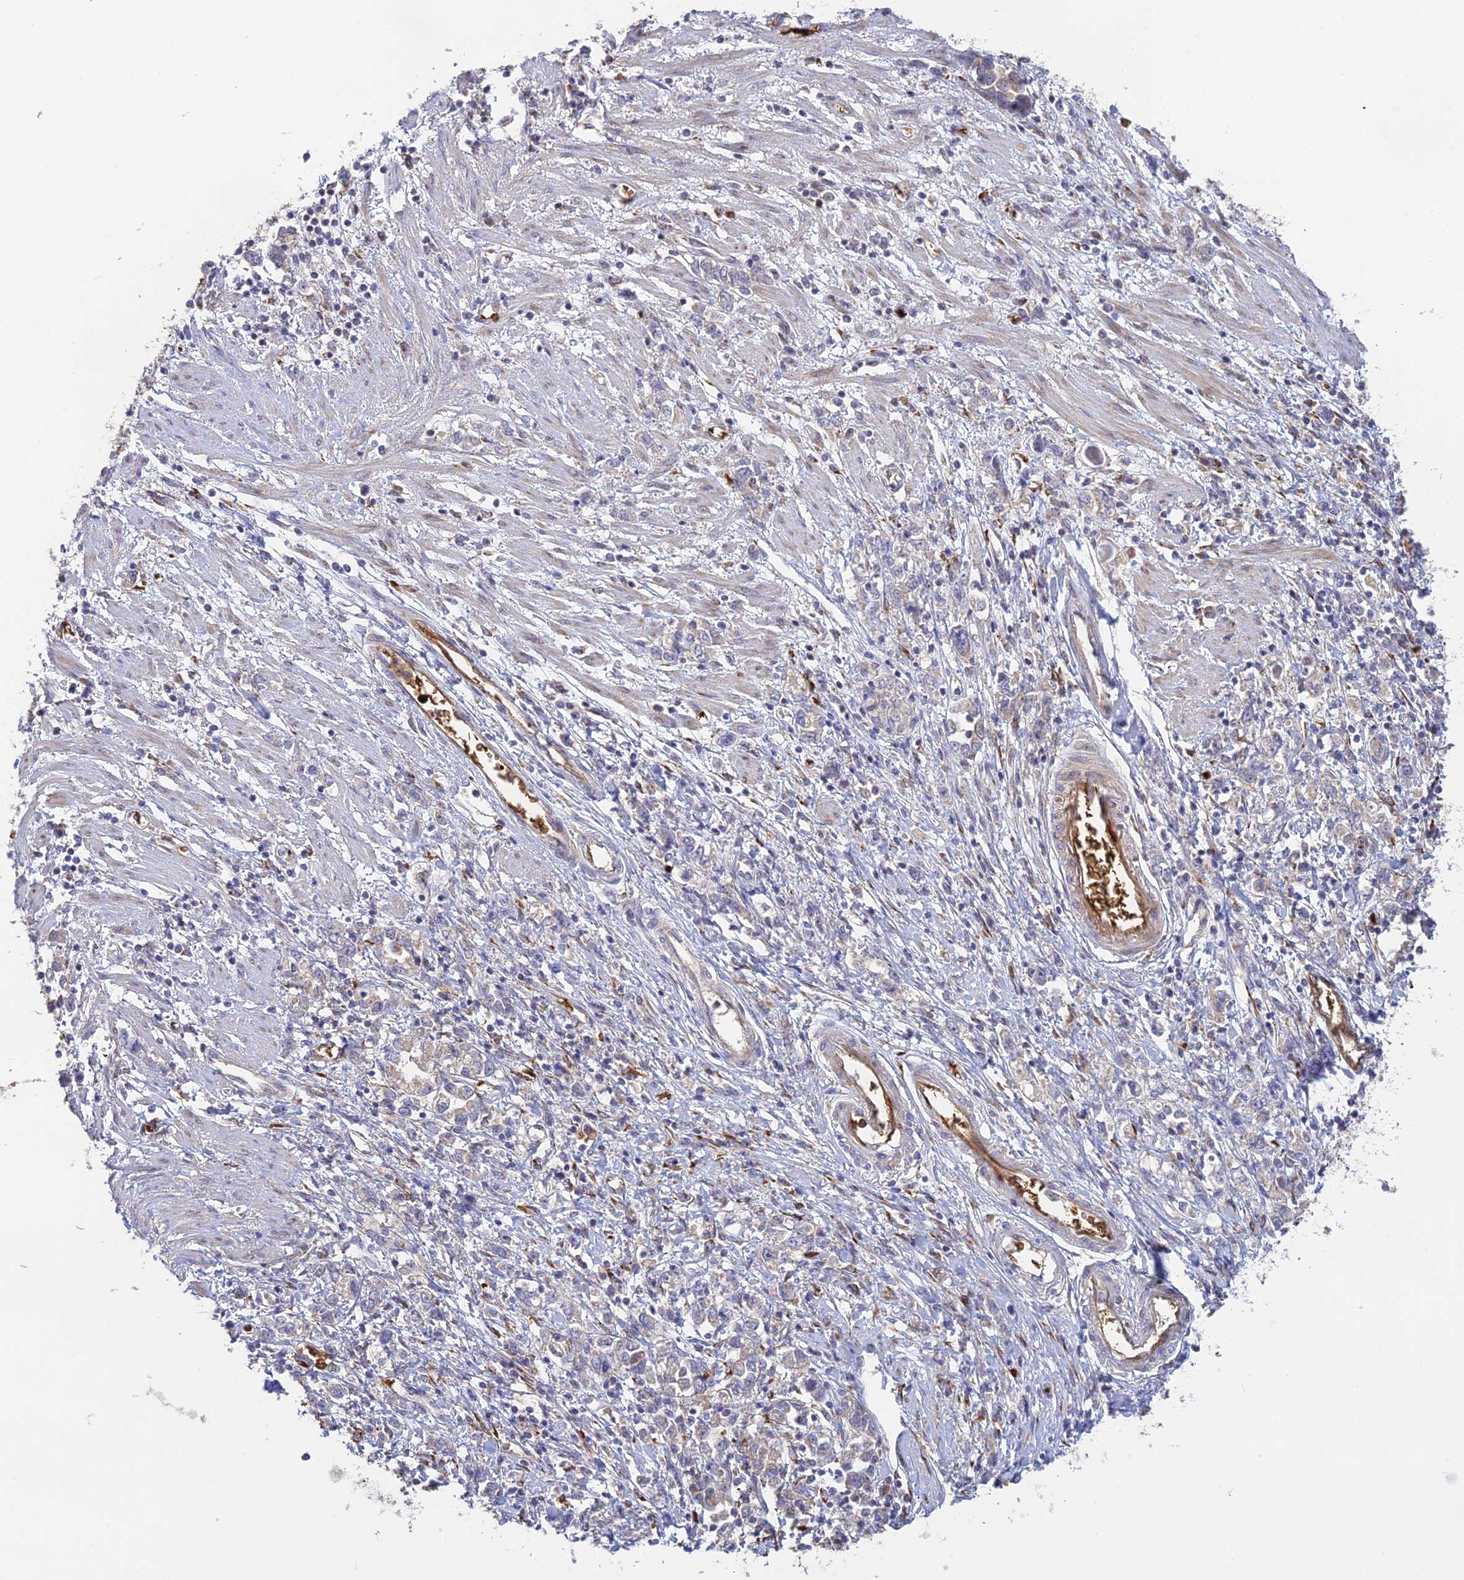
{"staining": {"intensity": "negative", "quantity": "none", "location": "none"}, "tissue": "stomach cancer", "cell_type": "Tumor cells", "image_type": "cancer", "snomed": [{"axis": "morphology", "description": "Adenocarcinoma, NOS"}, {"axis": "topography", "description": "Stomach"}], "caption": "Immunohistochemistry micrograph of neoplastic tissue: human adenocarcinoma (stomach) stained with DAB (3,3'-diaminobenzidine) exhibits no significant protein staining in tumor cells.", "gene": "UFSP2", "patient": {"sex": "female", "age": 76}}